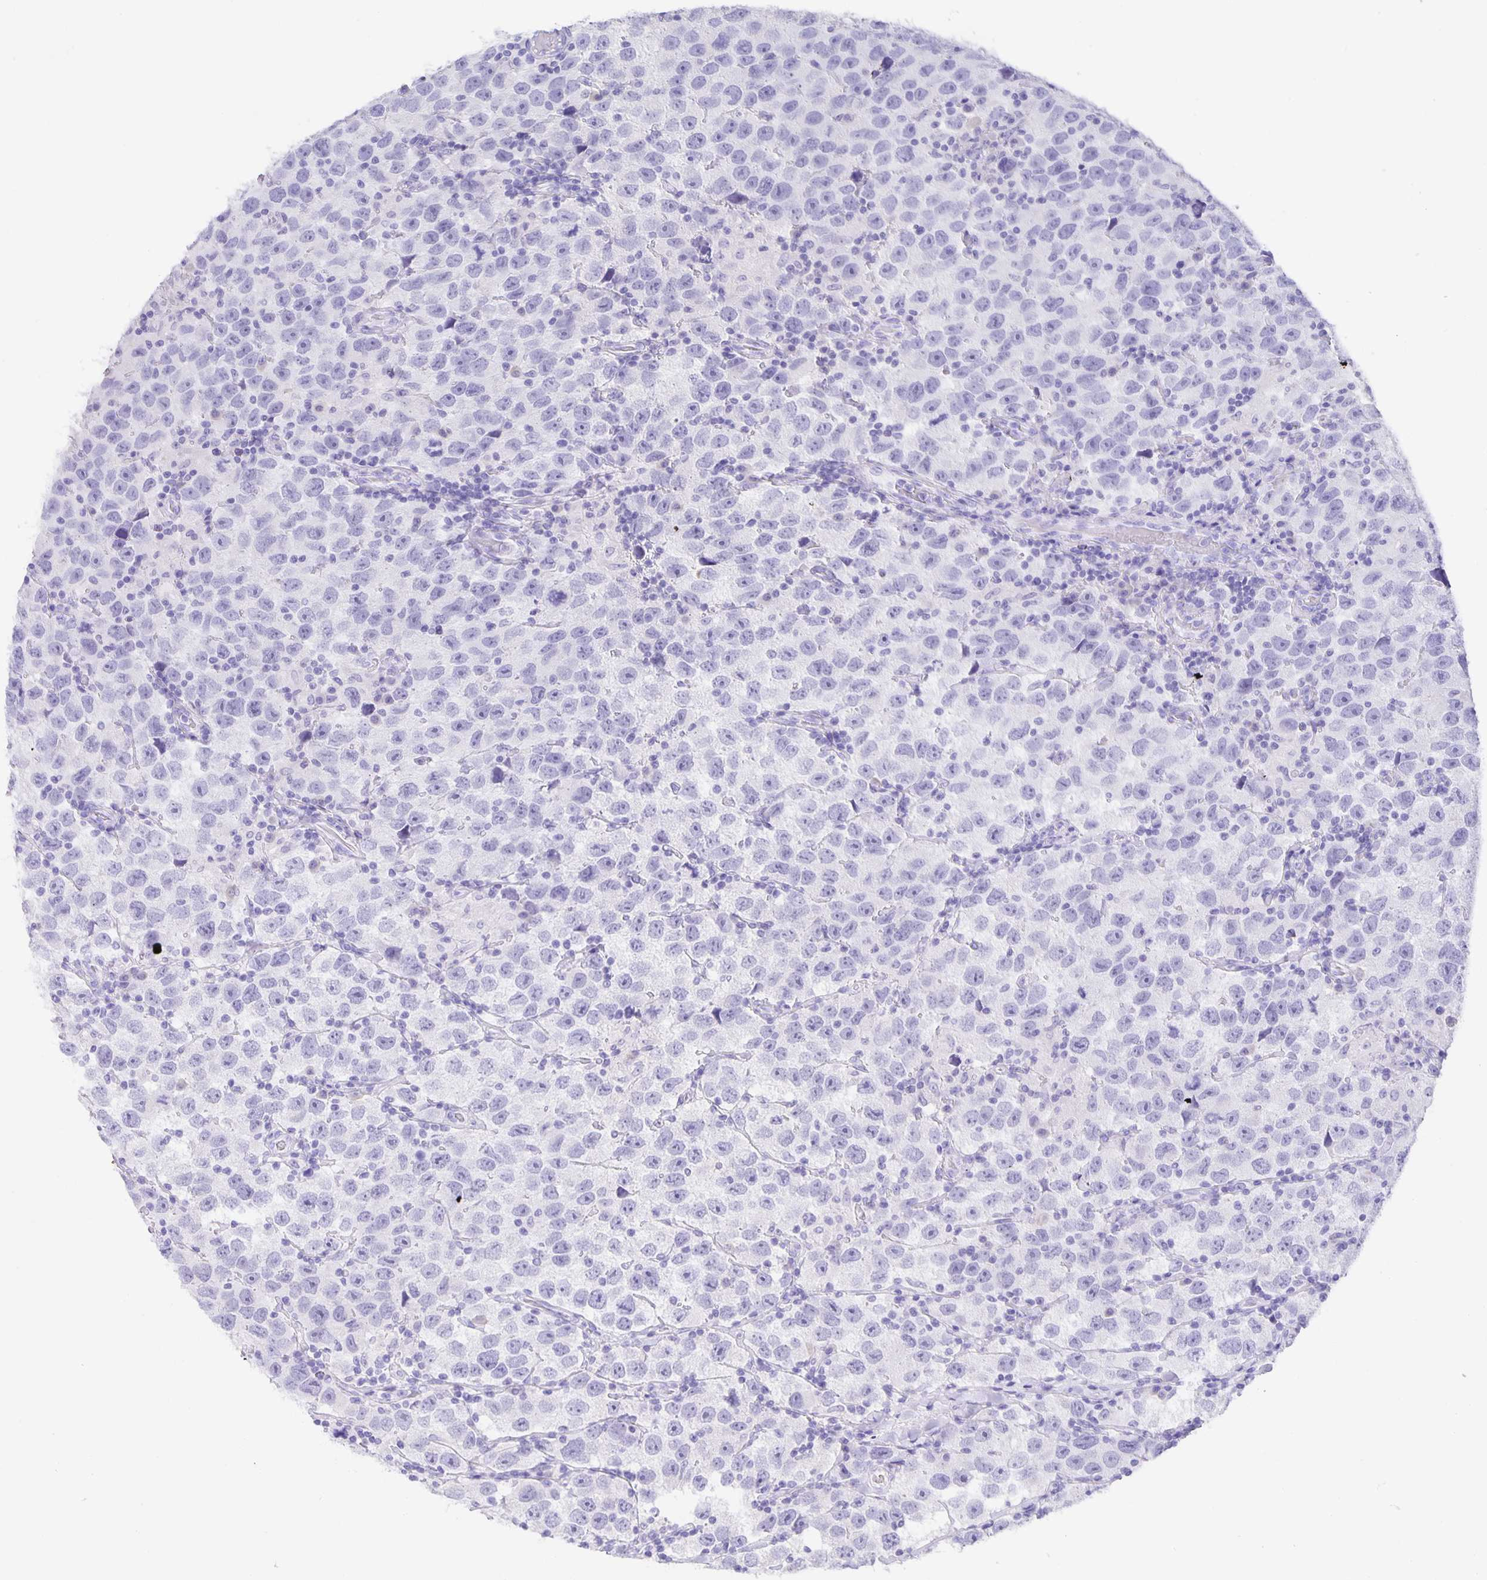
{"staining": {"intensity": "negative", "quantity": "none", "location": "none"}, "tissue": "testis cancer", "cell_type": "Tumor cells", "image_type": "cancer", "snomed": [{"axis": "morphology", "description": "Seminoma, NOS"}, {"axis": "topography", "description": "Testis"}], "caption": "Testis cancer was stained to show a protein in brown. There is no significant positivity in tumor cells.", "gene": "GUCA2A", "patient": {"sex": "male", "age": 26}}